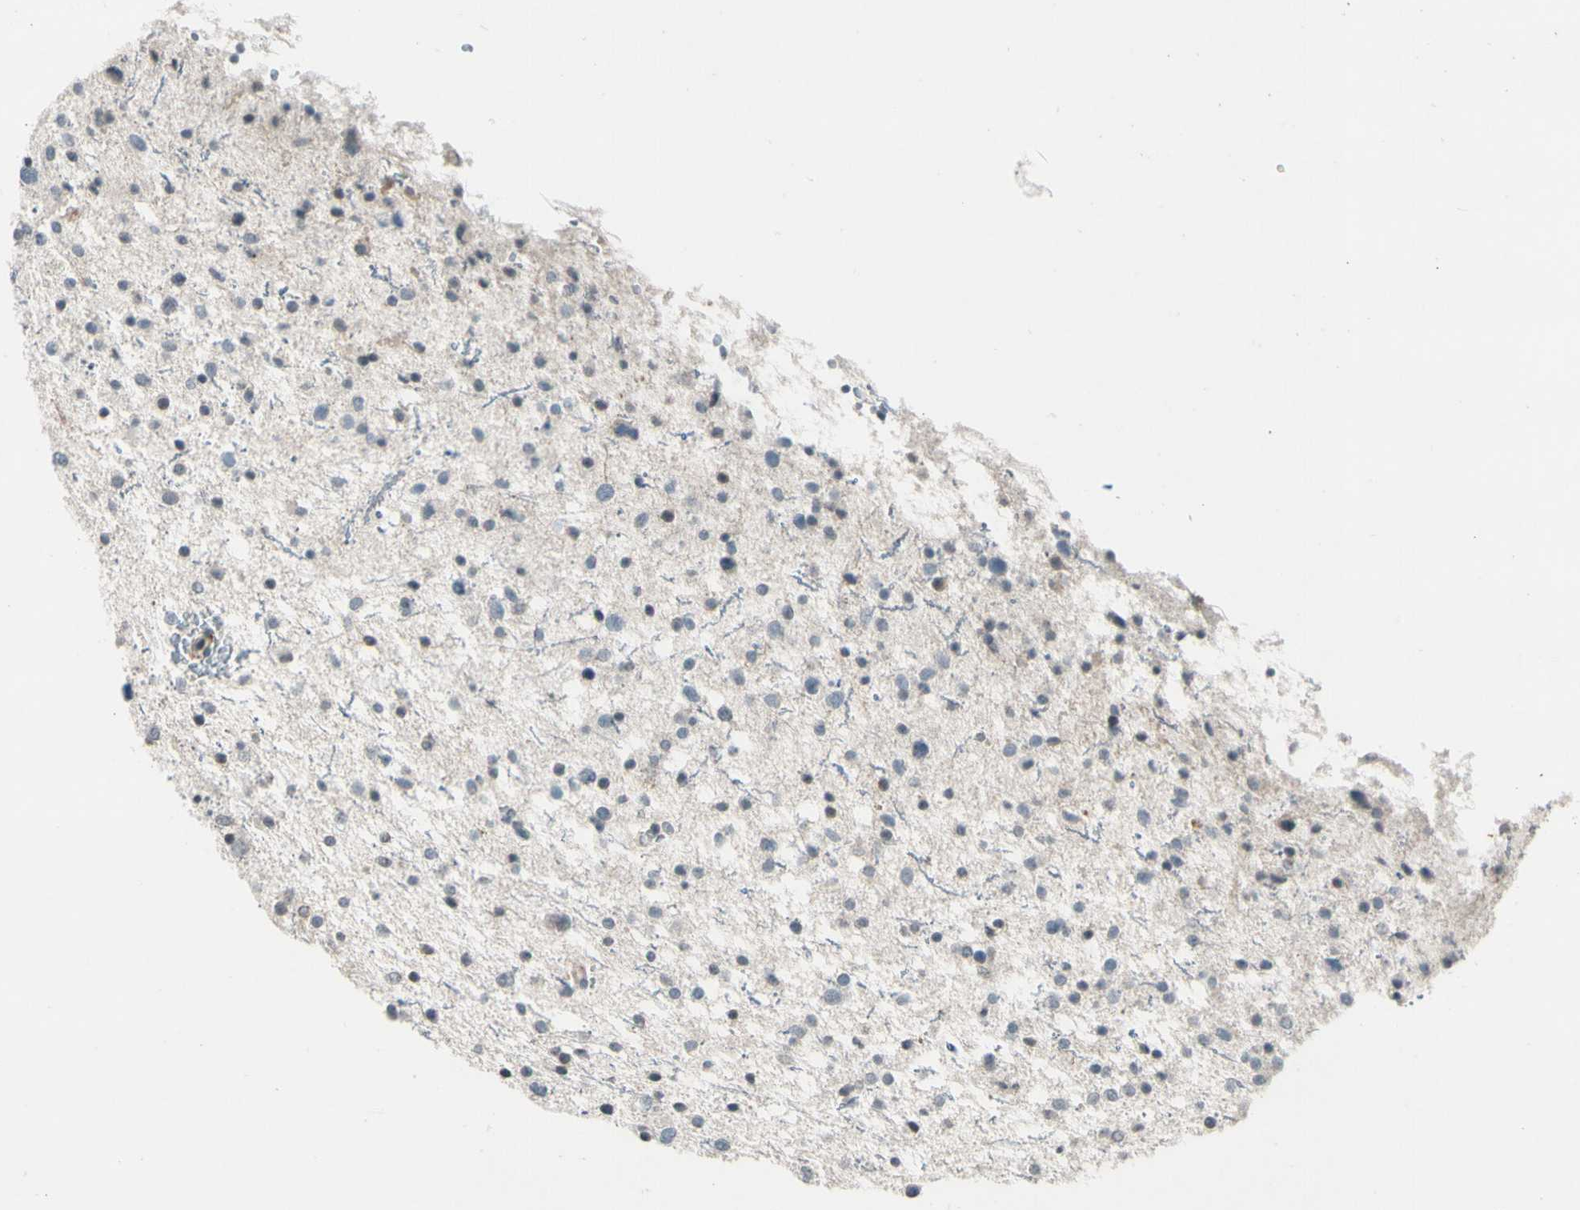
{"staining": {"intensity": "negative", "quantity": "none", "location": "none"}, "tissue": "glioma", "cell_type": "Tumor cells", "image_type": "cancer", "snomed": [{"axis": "morphology", "description": "Glioma, malignant, Low grade"}, {"axis": "topography", "description": "Brain"}], "caption": "An image of glioma stained for a protein displays no brown staining in tumor cells. Brightfield microscopy of immunohistochemistry stained with DAB (3,3'-diaminobenzidine) (brown) and hematoxylin (blue), captured at high magnification.", "gene": "PDPN", "patient": {"sex": "female", "age": 37}}